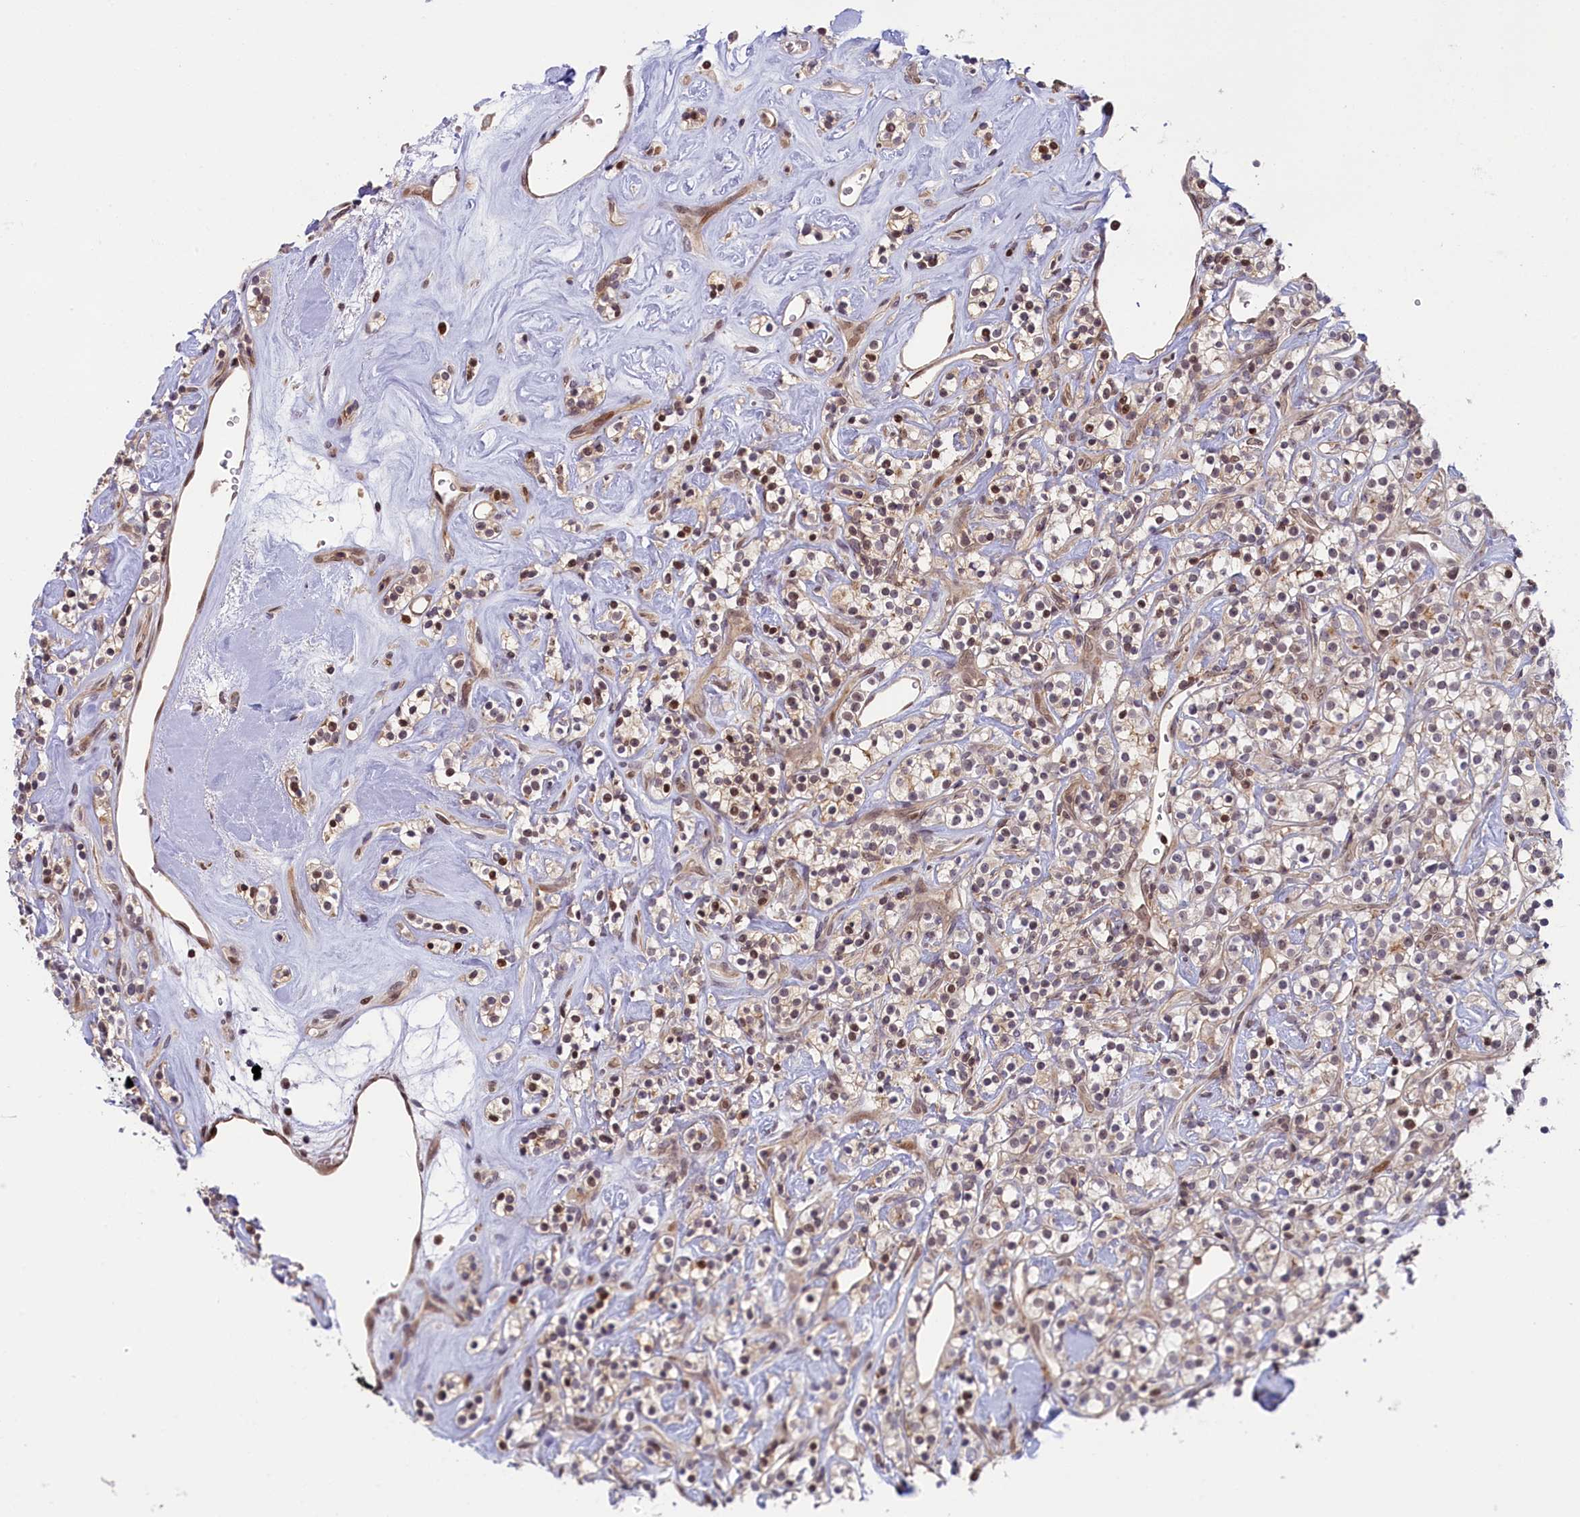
{"staining": {"intensity": "weak", "quantity": "25%-75%", "location": "nuclear"}, "tissue": "renal cancer", "cell_type": "Tumor cells", "image_type": "cancer", "snomed": [{"axis": "morphology", "description": "Adenocarcinoma, NOS"}, {"axis": "topography", "description": "Kidney"}], "caption": "A low amount of weak nuclear staining is seen in approximately 25%-75% of tumor cells in renal cancer (adenocarcinoma) tissue.", "gene": "FCHO1", "patient": {"sex": "male", "age": 77}}